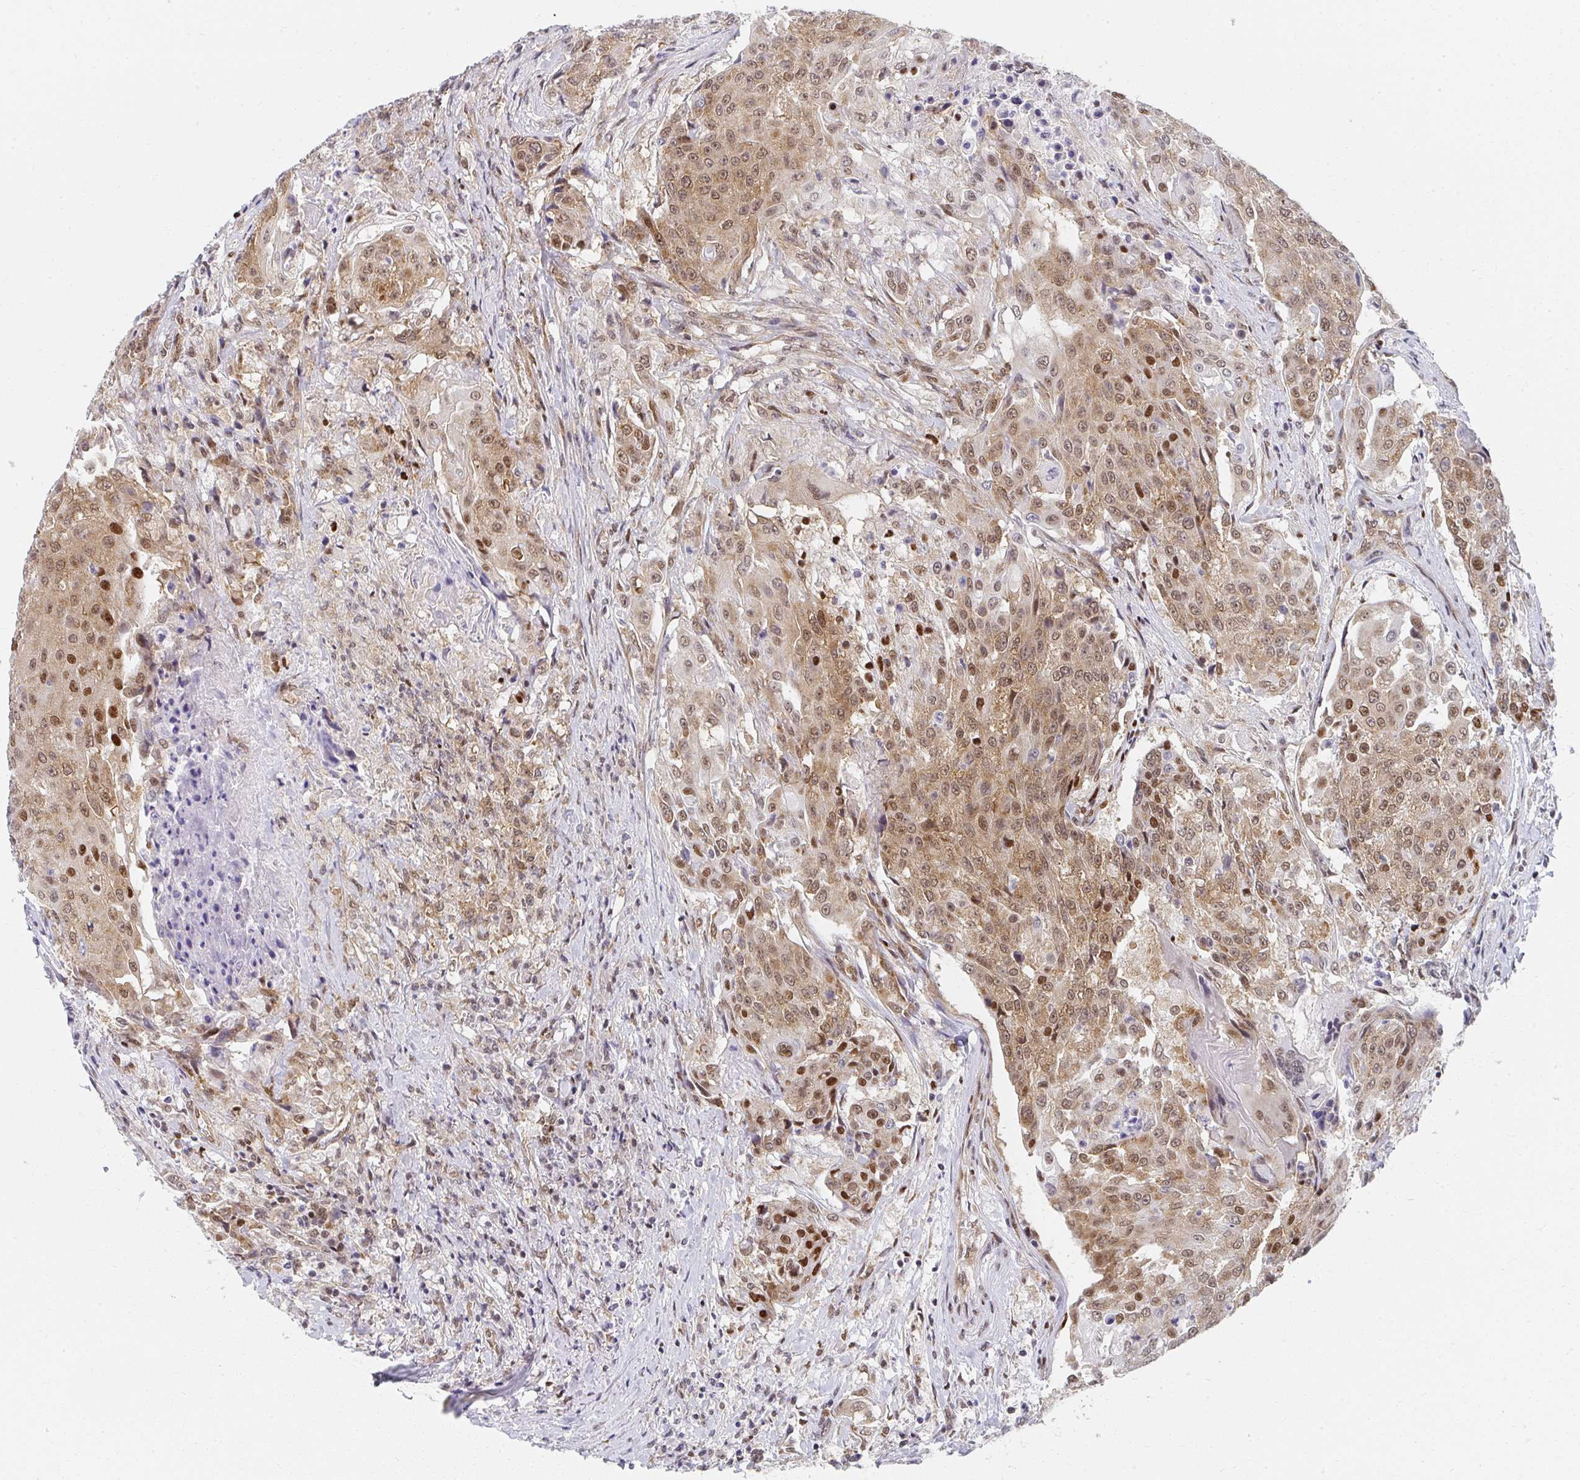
{"staining": {"intensity": "moderate", "quantity": ">75%", "location": "cytoplasmic/membranous,nuclear"}, "tissue": "urothelial cancer", "cell_type": "Tumor cells", "image_type": "cancer", "snomed": [{"axis": "morphology", "description": "Urothelial carcinoma, High grade"}, {"axis": "topography", "description": "Urinary bladder"}], "caption": "High-power microscopy captured an immunohistochemistry image of urothelial carcinoma (high-grade), revealing moderate cytoplasmic/membranous and nuclear positivity in approximately >75% of tumor cells.", "gene": "SYNCRIP", "patient": {"sex": "female", "age": 63}}